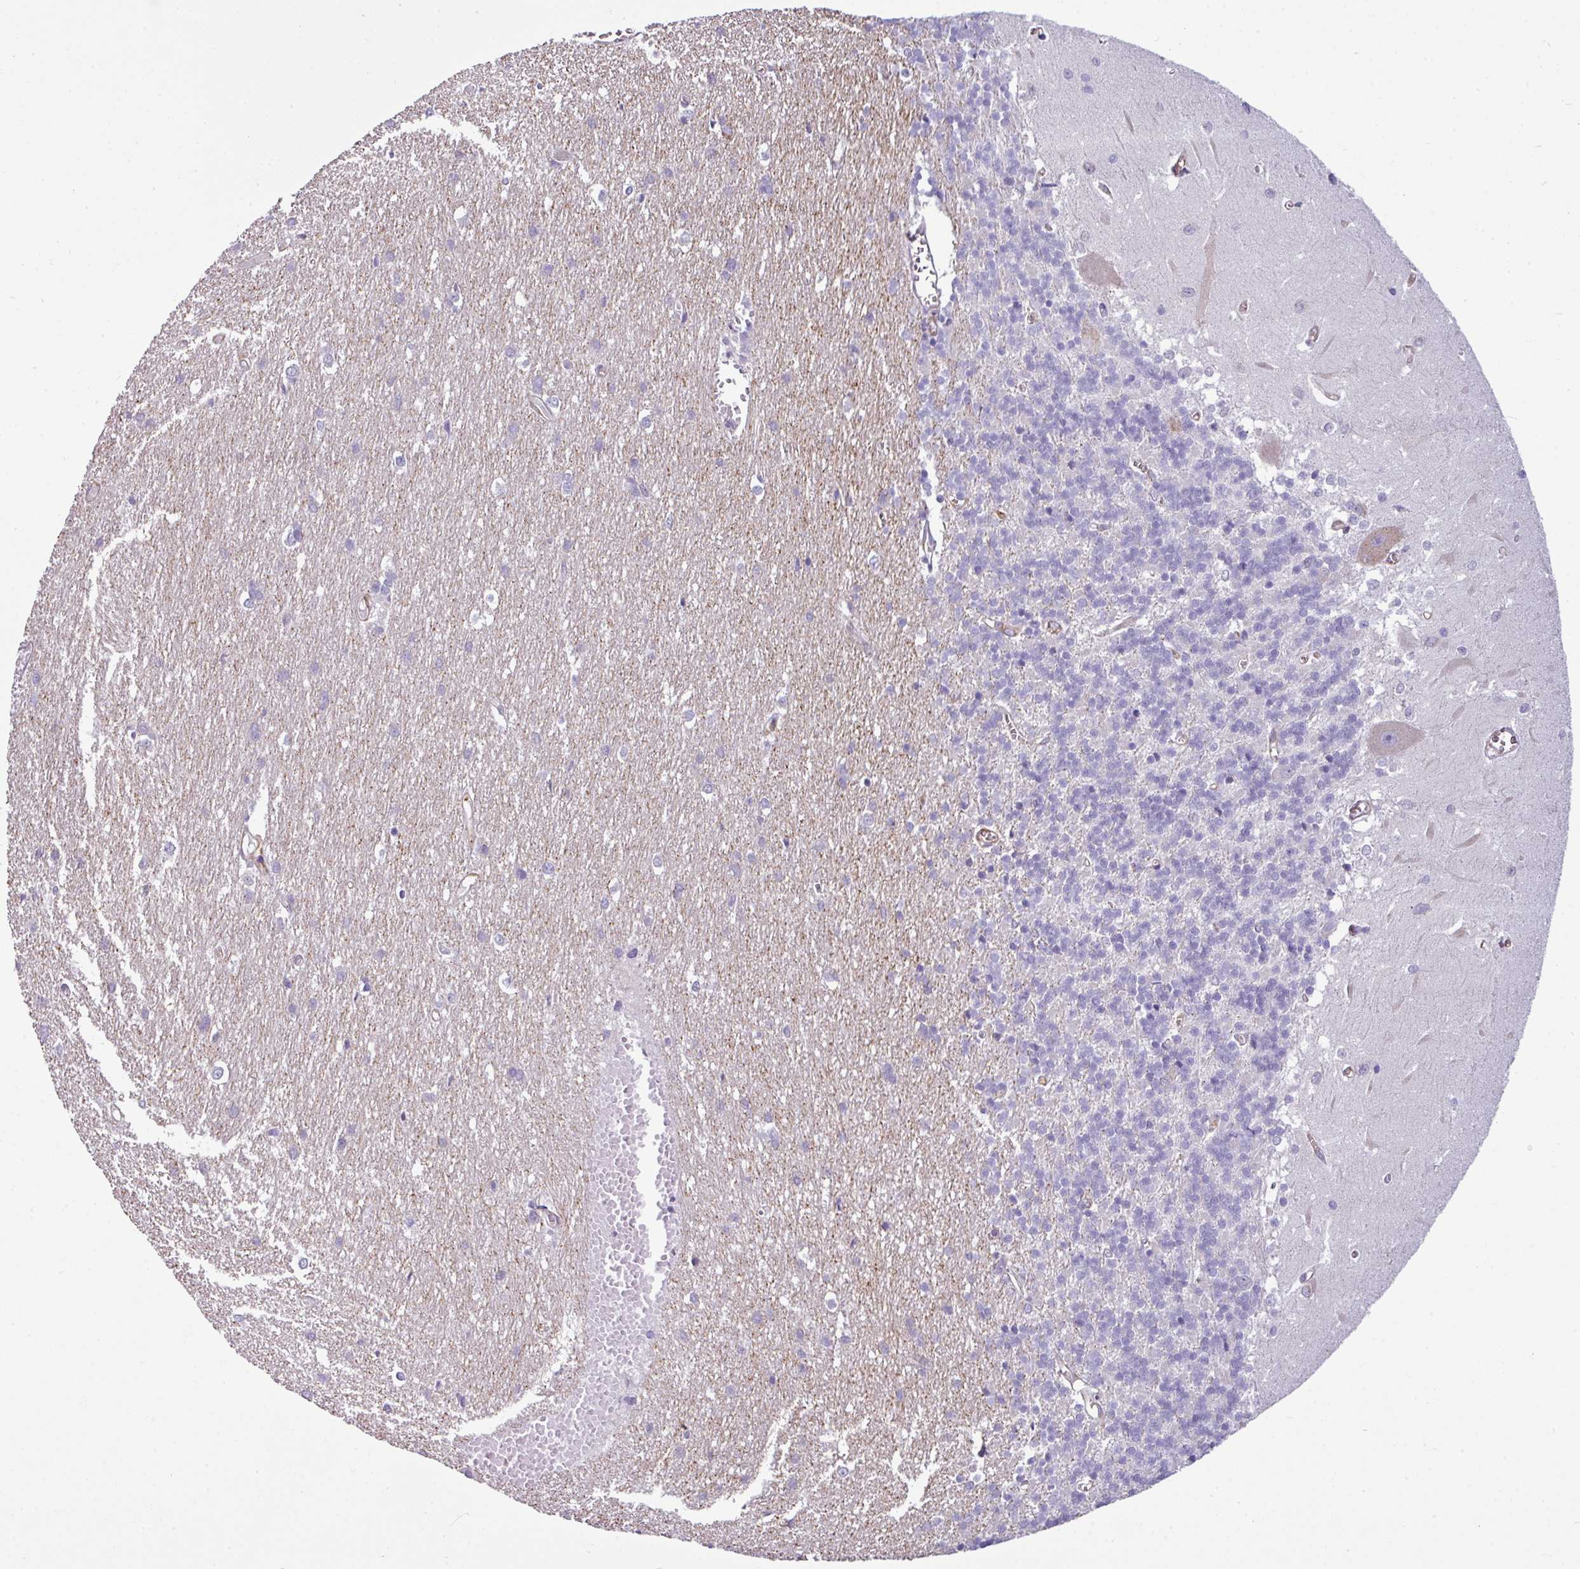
{"staining": {"intensity": "negative", "quantity": "none", "location": "none"}, "tissue": "cerebellum", "cell_type": "Cells in granular layer", "image_type": "normal", "snomed": [{"axis": "morphology", "description": "Normal tissue, NOS"}, {"axis": "topography", "description": "Cerebellum"}], "caption": "Immunohistochemistry image of benign cerebellum stained for a protein (brown), which demonstrates no staining in cells in granular layer. (IHC, brightfield microscopy, high magnification).", "gene": "XNDC1N", "patient": {"sex": "male", "age": 37}}